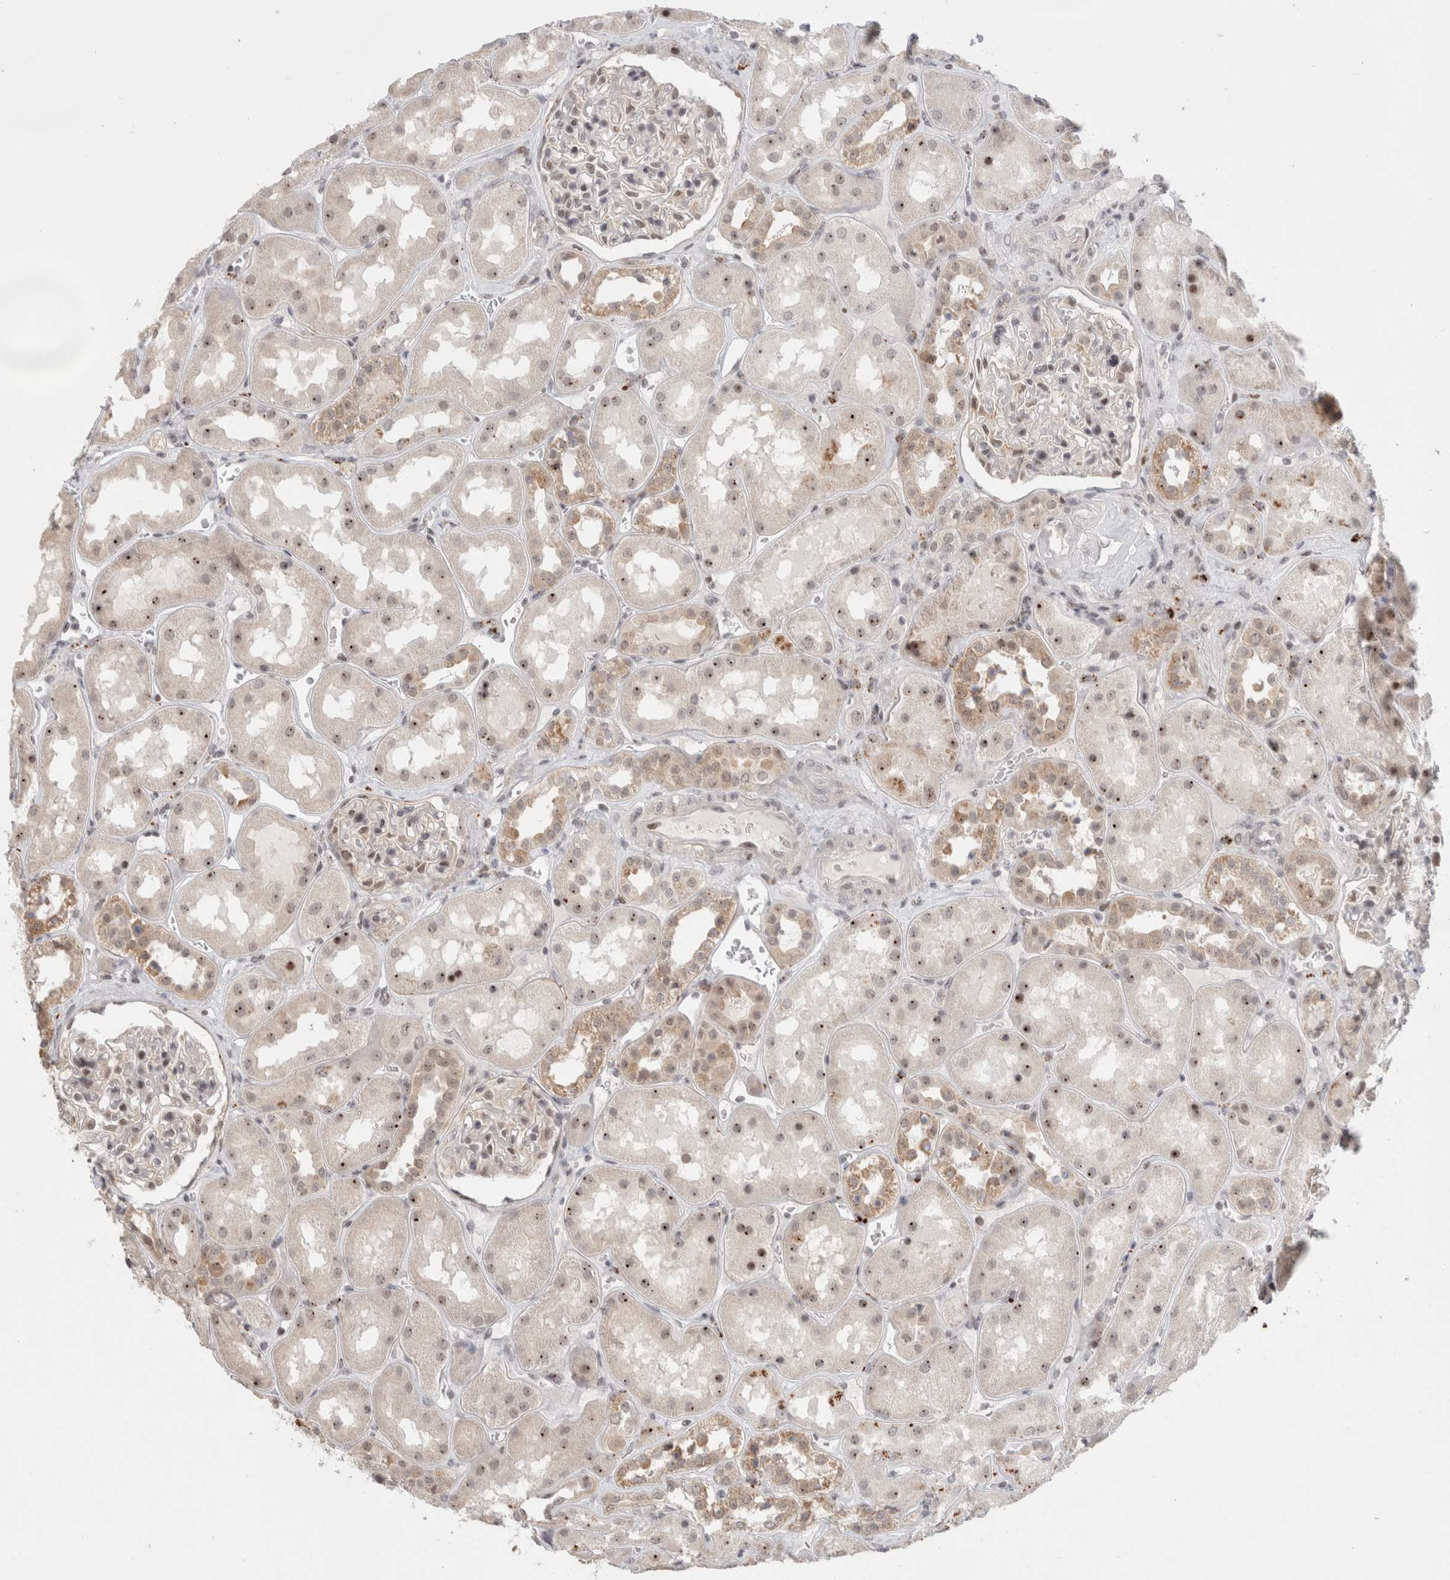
{"staining": {"intensity": "weak", "quantity": ">75%", "location": "nuclear"}, "tissue": "kidney", "cell_type": "Cells in glomeruli", "image_type": "normal", "snomed": [{"axis": "morphology", "description": "Normal tissue, NOS"}, {"axis": "topography", "description": "Kidney"}], "caption": "Protein staining of normal kidney demonstrates weak nuclear expression in about >75% of cells in glomeruli.", "gene": "SENP6", "patient": {"sex": "male", "age": 70}}